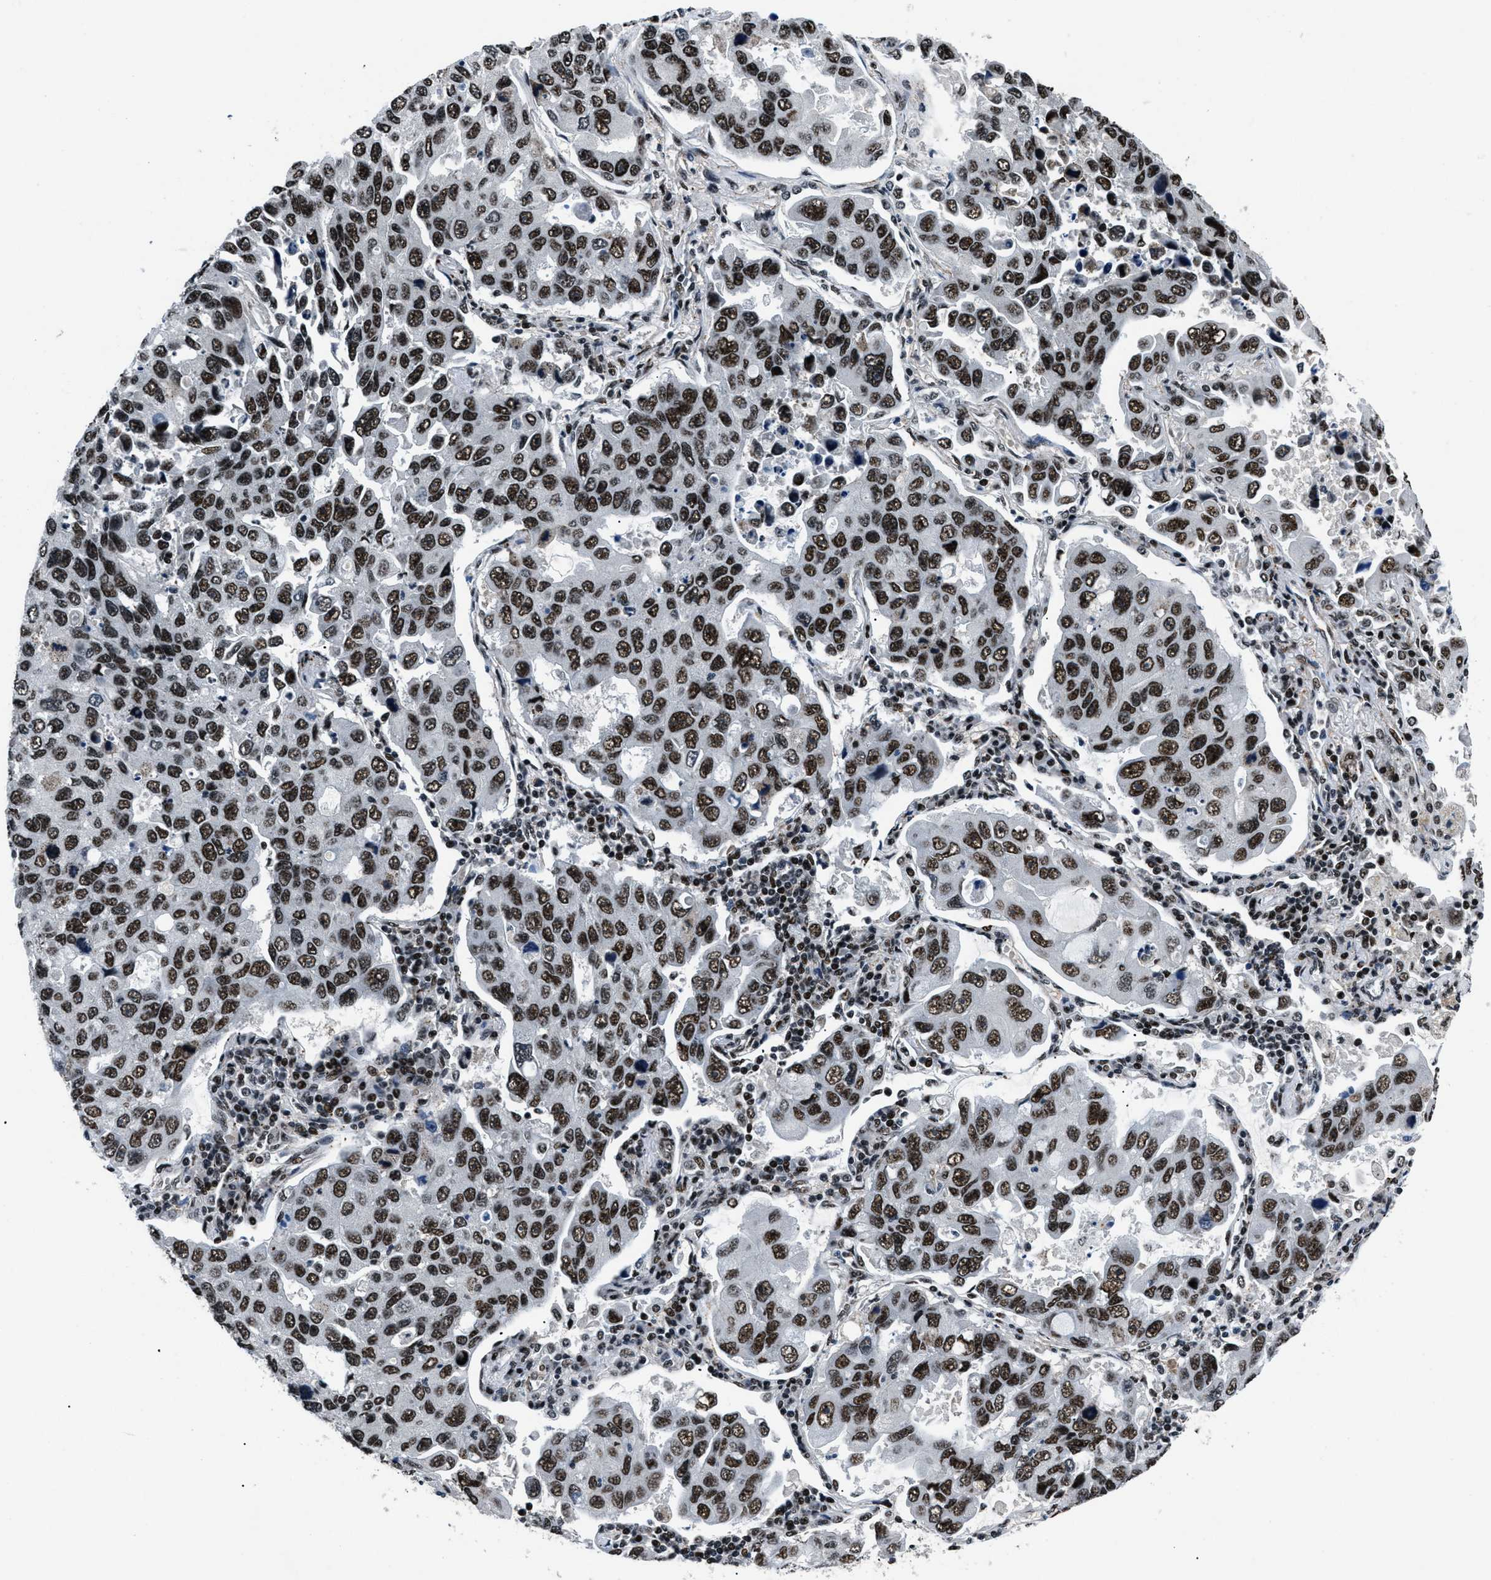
{"staining": {"intensity": "strong", "quantity": "25%-75%", "location": "nuclear"}, "tissue": "lung cancer", "cell_type": "Tumor cells", "image_type": "cancer", "snomed": [{"axis": "morphology", "description": "Adenocarcinoma, NOS"}, {"axis": "topography", "description": "Lung"}], "caption": "Human adenocarcinoma (lung) stained with a brown dye demonstrates strong nuclear positive positivity in approximately 25%-75% of tumor cells.", "gene": "SMARCB1", "patient": {"sex": "male", "age": 64}}